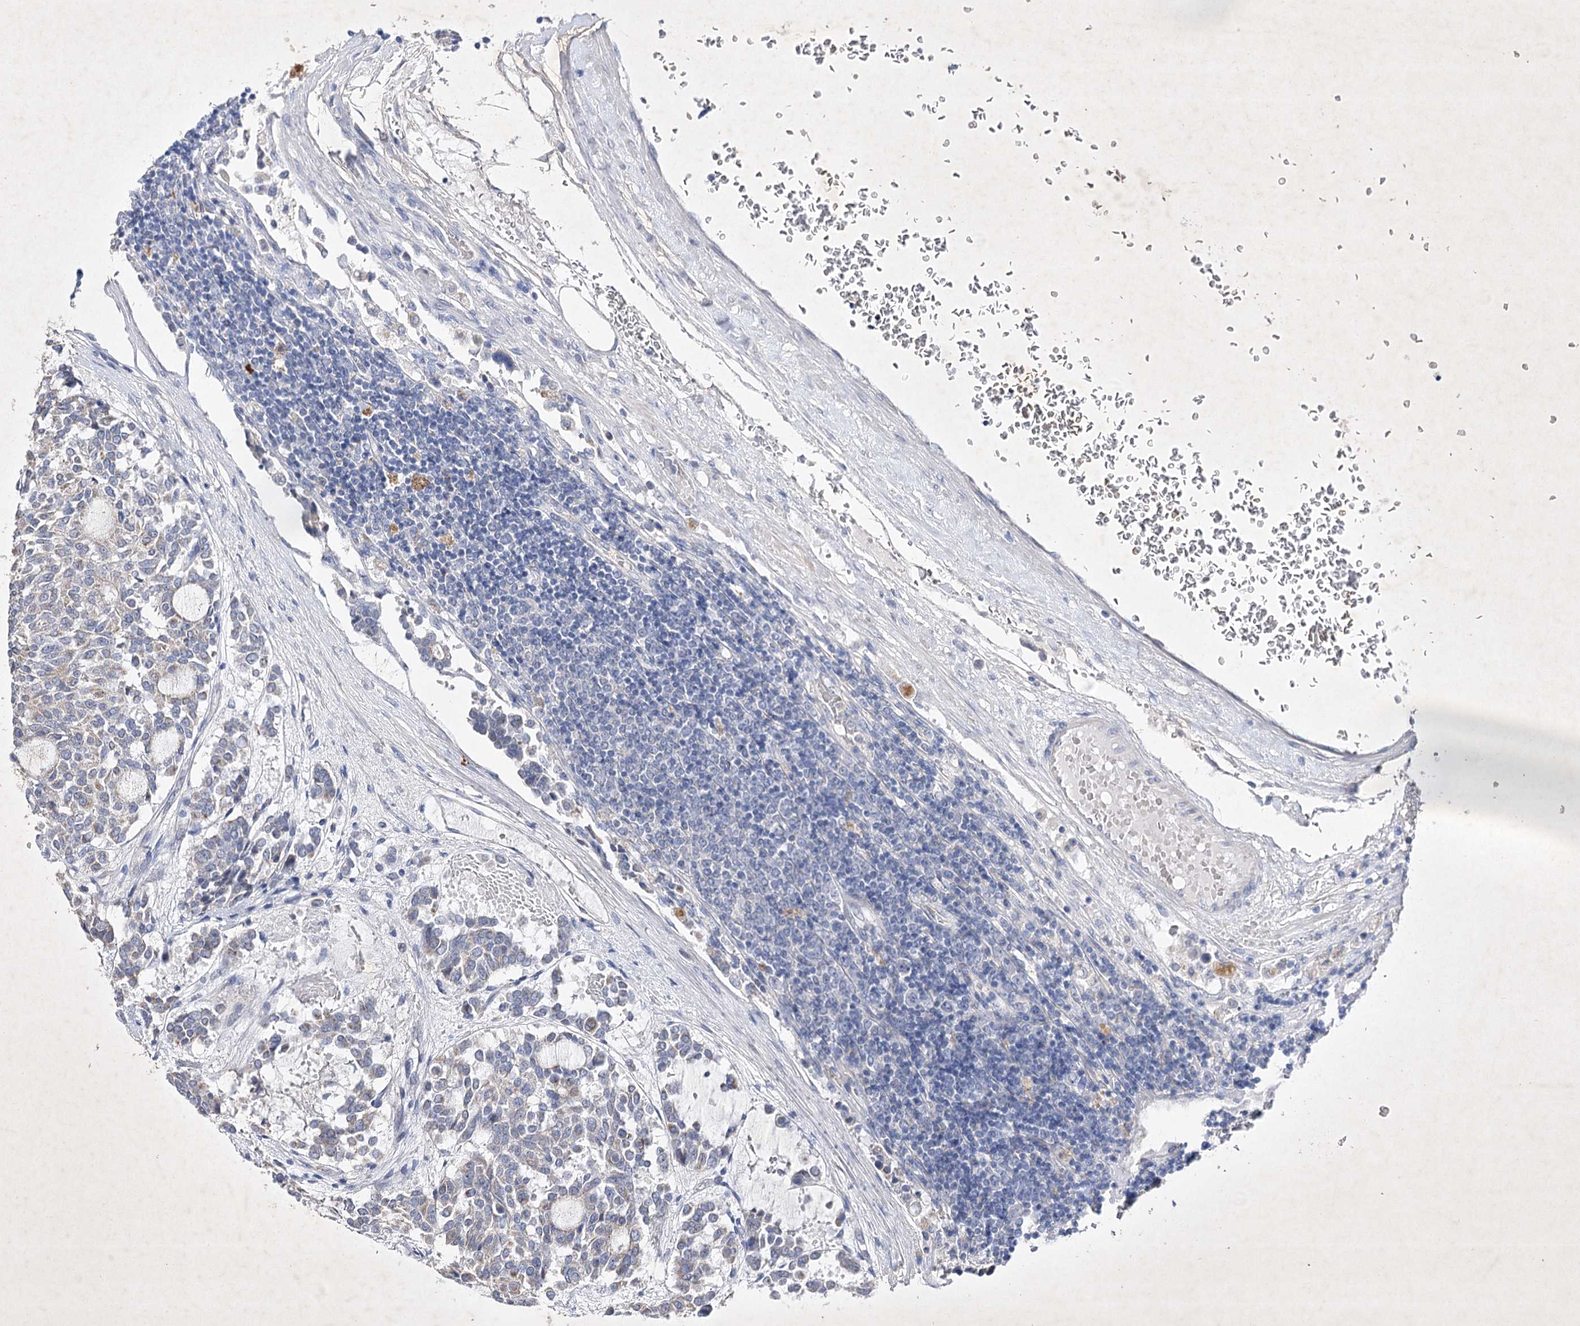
{"staining": {"intensity": "negative", "quantity": "none", "location": "none"}, "tissue": "carcinoid", "cell_type": "Tumor cells", "image_type": "cancer", "snomed": [{"axis": "morphology", "description": "Carcinoid, malignant, NOS"}, {"axis": "topography", "description": "Pancreas"}], "caption": "Protein analysis of malignant carcinoid displays no significant staining in tumor cells.", "gene": "COX15", "patient": {"sex": "female", "age": 54}}